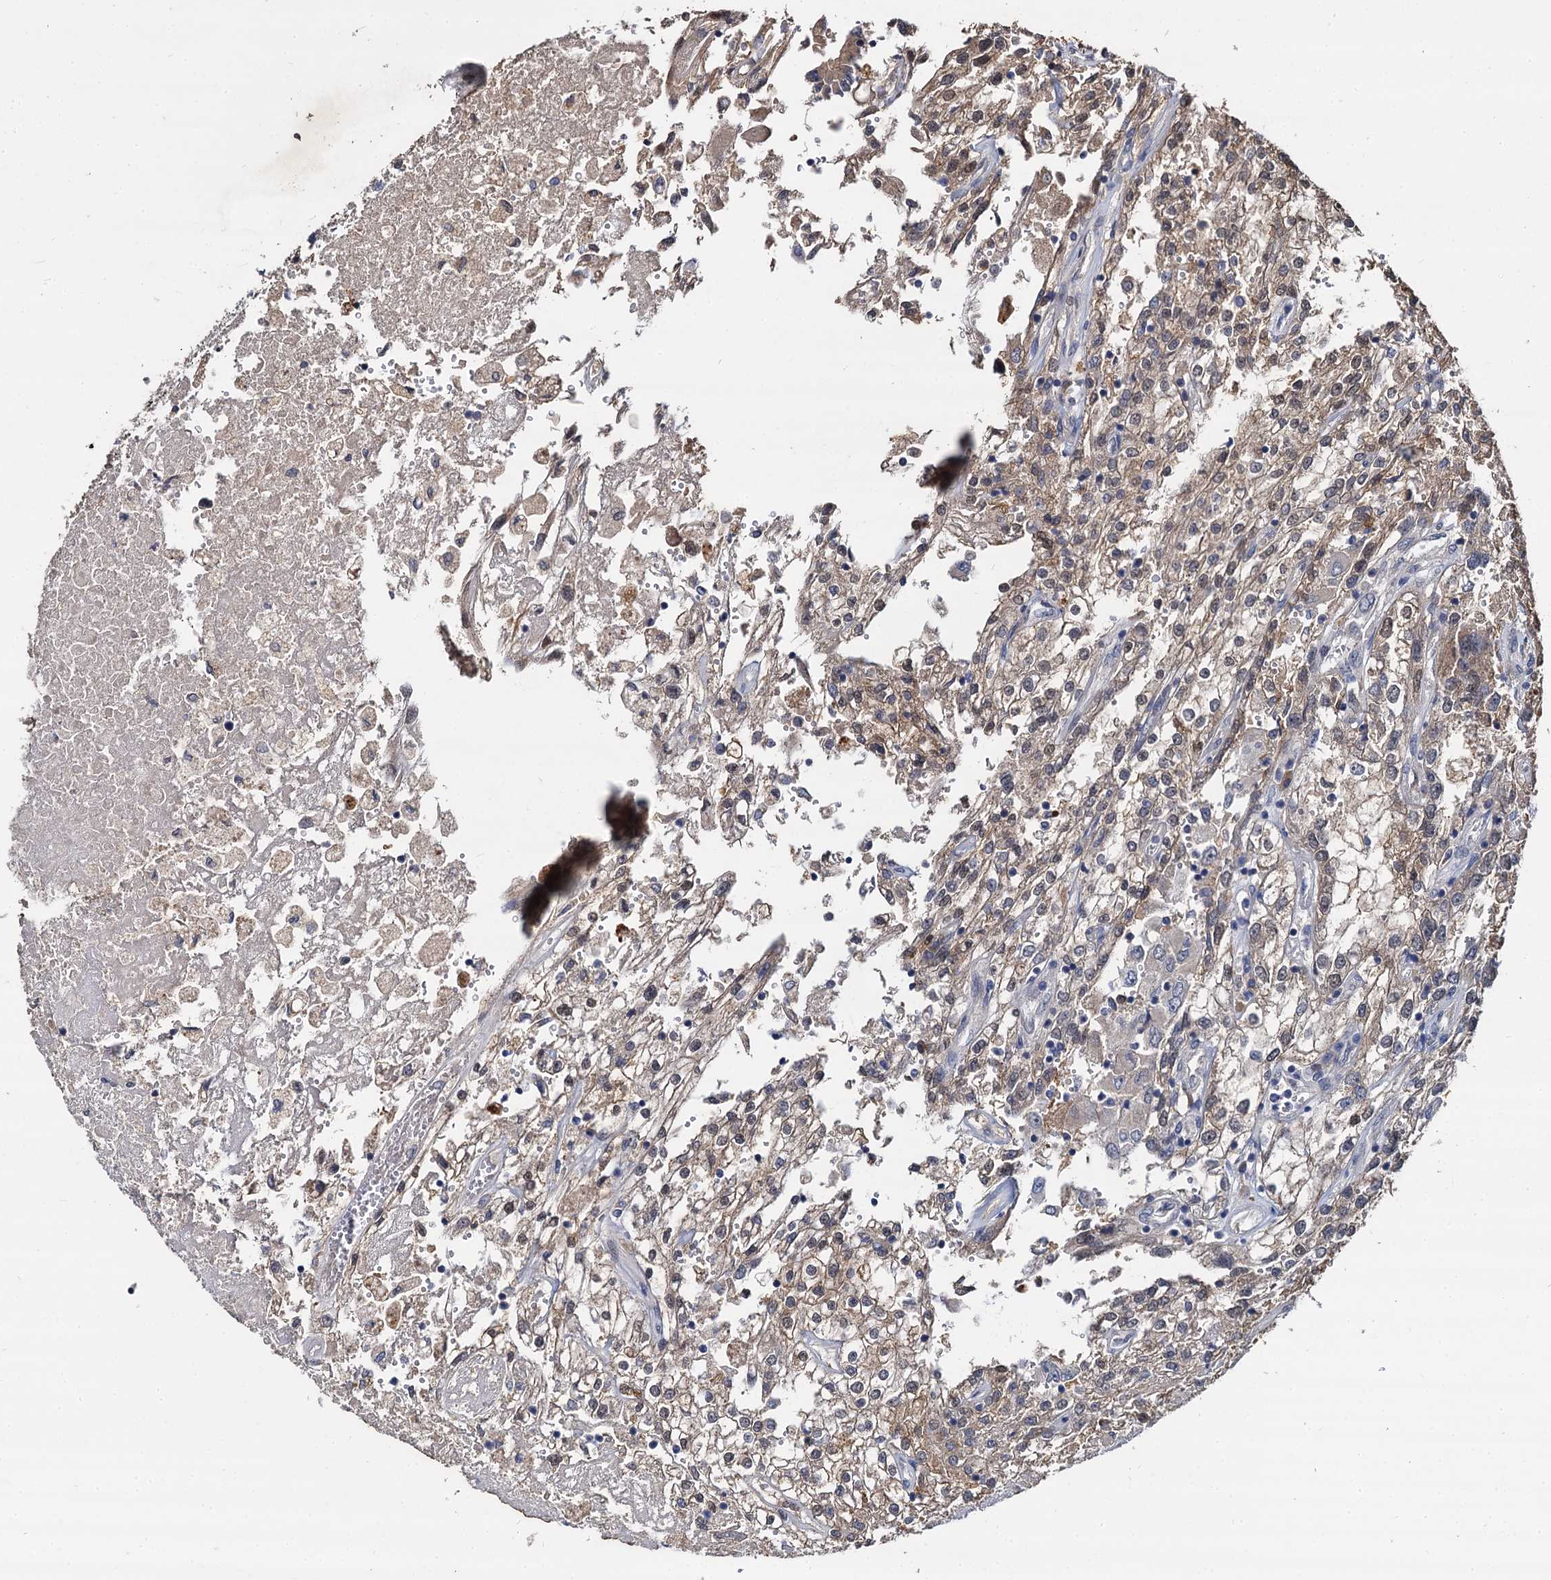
{"staining": {"intensity": "moderate", "quantity": "25%-75%", "location": "cytoplasmic/membranous"}, "tissue": "renal cancer", "cell_type": "Tumor cells", "image_type": "cancer", "snomed": [{"axis": "morphology", "description": "Adenocarcinoma, NOS"}, {"axis": "topography", "description": "Kidney"}], "caption": "Brown immunohistochemical staining in adenocarcinoma (renal) shows moderate cytoplasmic/membranous positivity in about 25%-75% of tumor cells.", "gene": "CCDC184", "patient": {"sex": "female", "age": 52}}